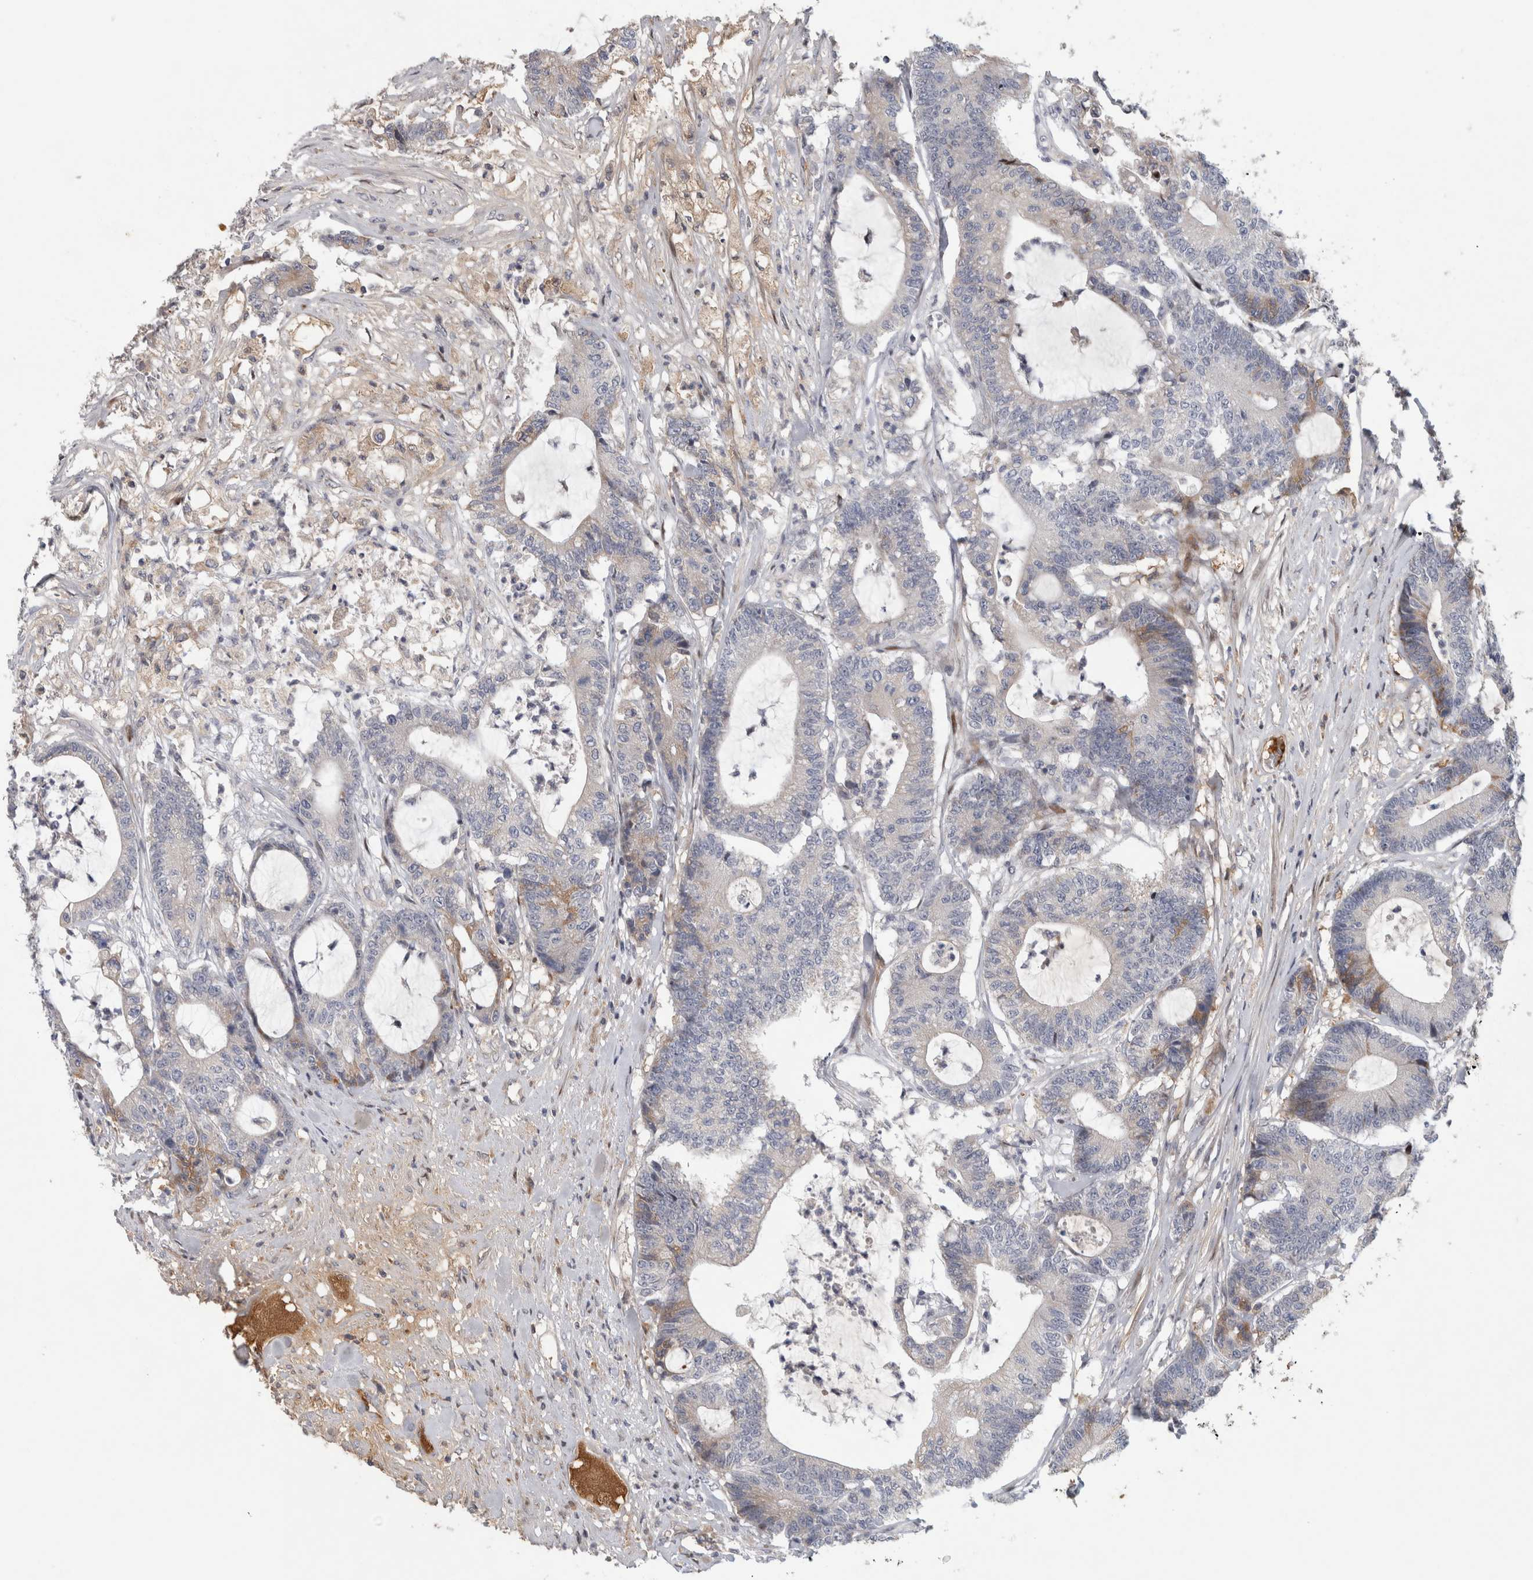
{"staining": {"intensity": "moderate", "quantity": "<25%", "location": "cytoplasmic/membranous"}, "tissue": "colorectal cancer", "cell_type": "Tumor cells", "image_type": "cancer", "snomed": [{"axis": "morphology", "description": "Adenocarcinoma, NOS"}, {"axis": "topography", "description": "Colon"}], "caption": "There is low levels of moderate cytoplasmic/membranous positivity in tumor cells of adenocarcinoma (colorectal), as demonstrated by immunohistochemical staining (brown color).", "gene": "RBM48", "patient": {"sex": "female", "age": 84}}